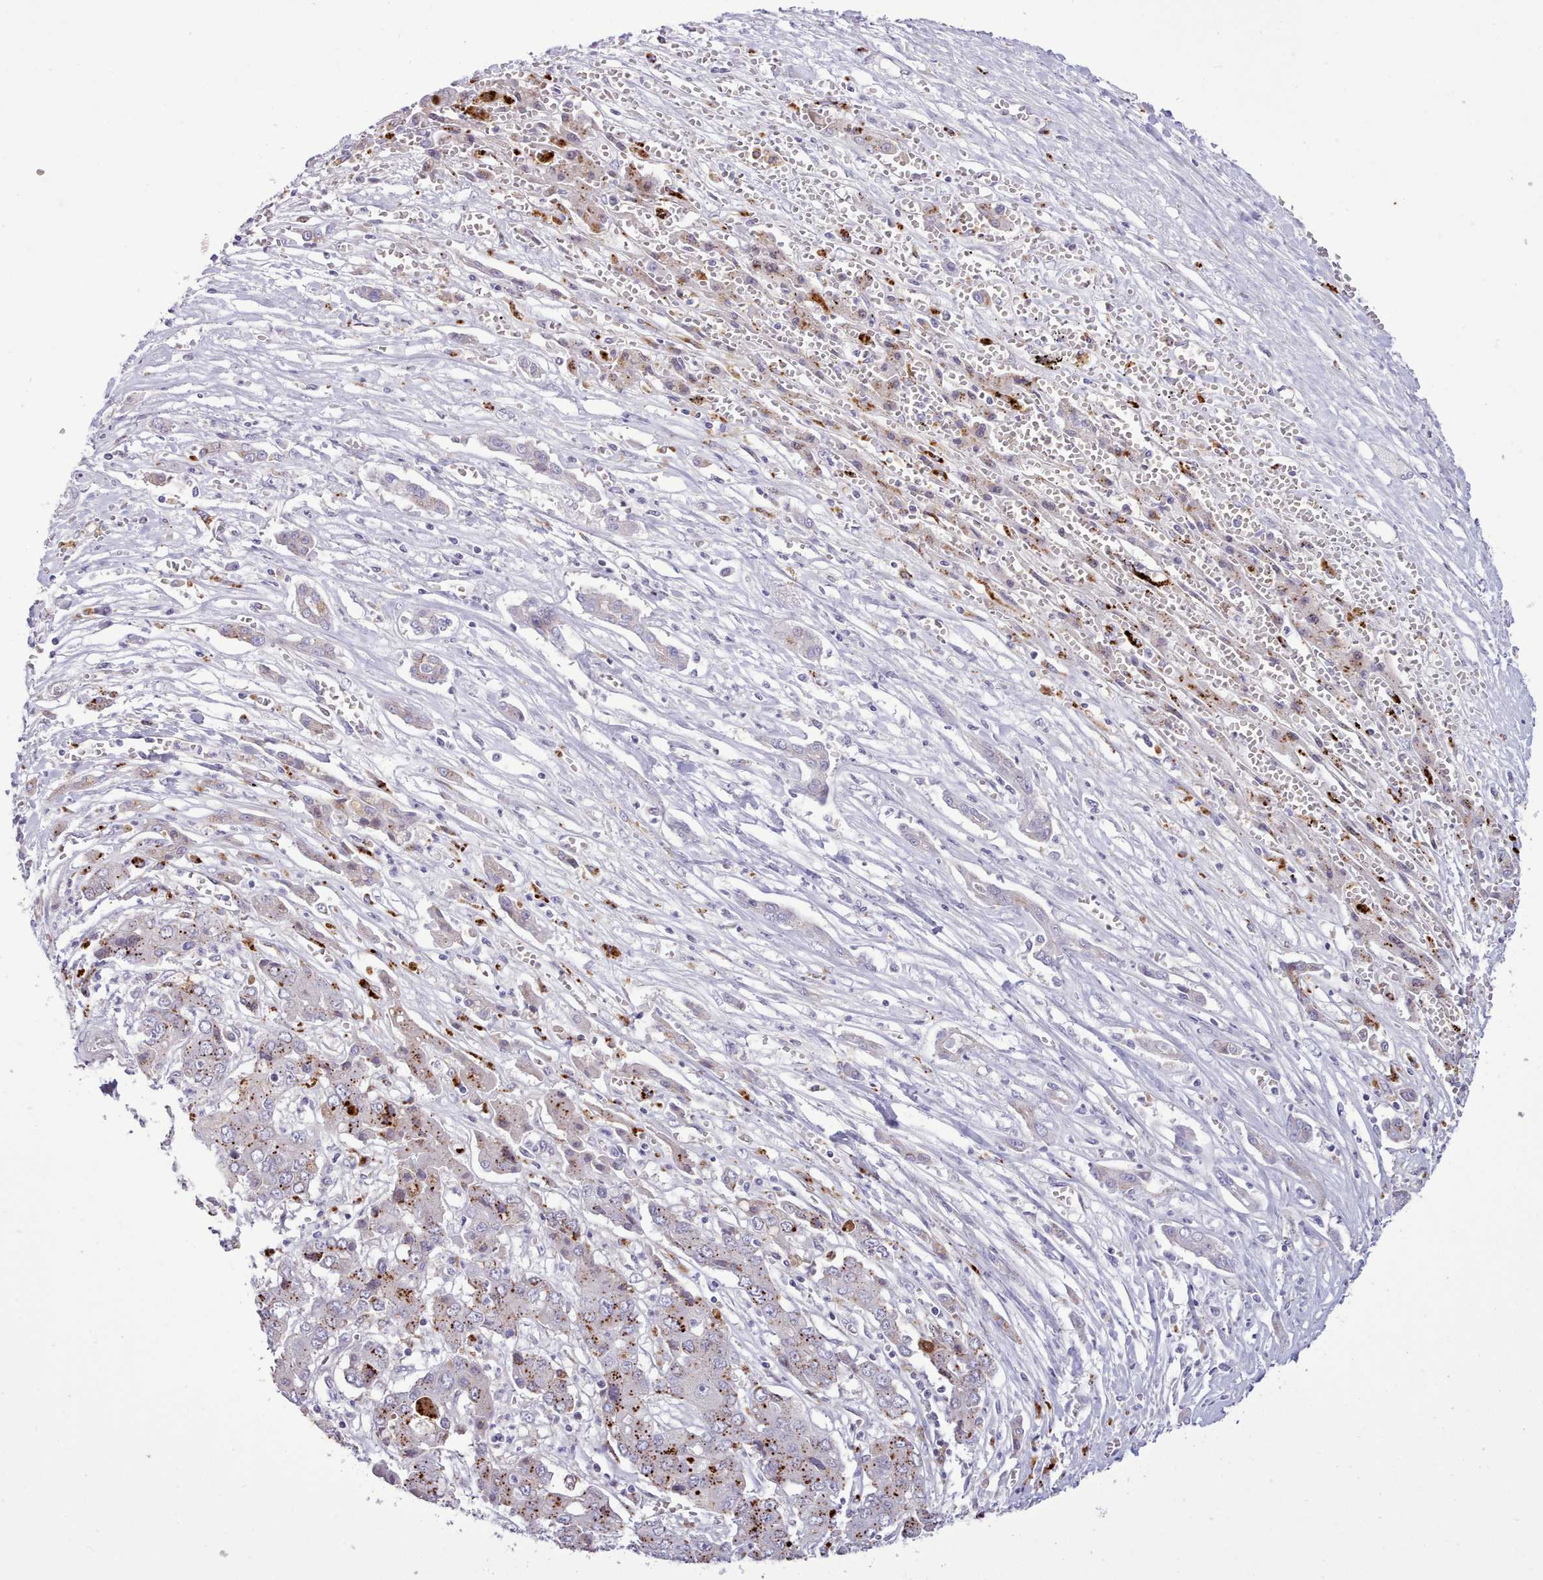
{"staining": {"intensity": "moderate", "quantity": ">75%", "location": "cytoplasmic/membranous"}, "tissue": "liver cancer", "cell_type": "Tumor cells", "image_type": "cancer", "snomed": [{"axis": "morphology", "description": "Cholangiocarcinoma"}, {"axis": "topography", "description": "Liver"}], "caption": "Immunohistochemistry (IHC) photomicrograph of neoplastic tissue: human liver cancer stained using immunohistochemistry demonstrates medium levels of moderate protein expression localized specifically in the cytoplasmic/membranous of tumor cells, appearing as a cytoplasmic/membranous brown color.", "gene": "SRD5A1", "patient": {"sex": "male", "age": 67}}